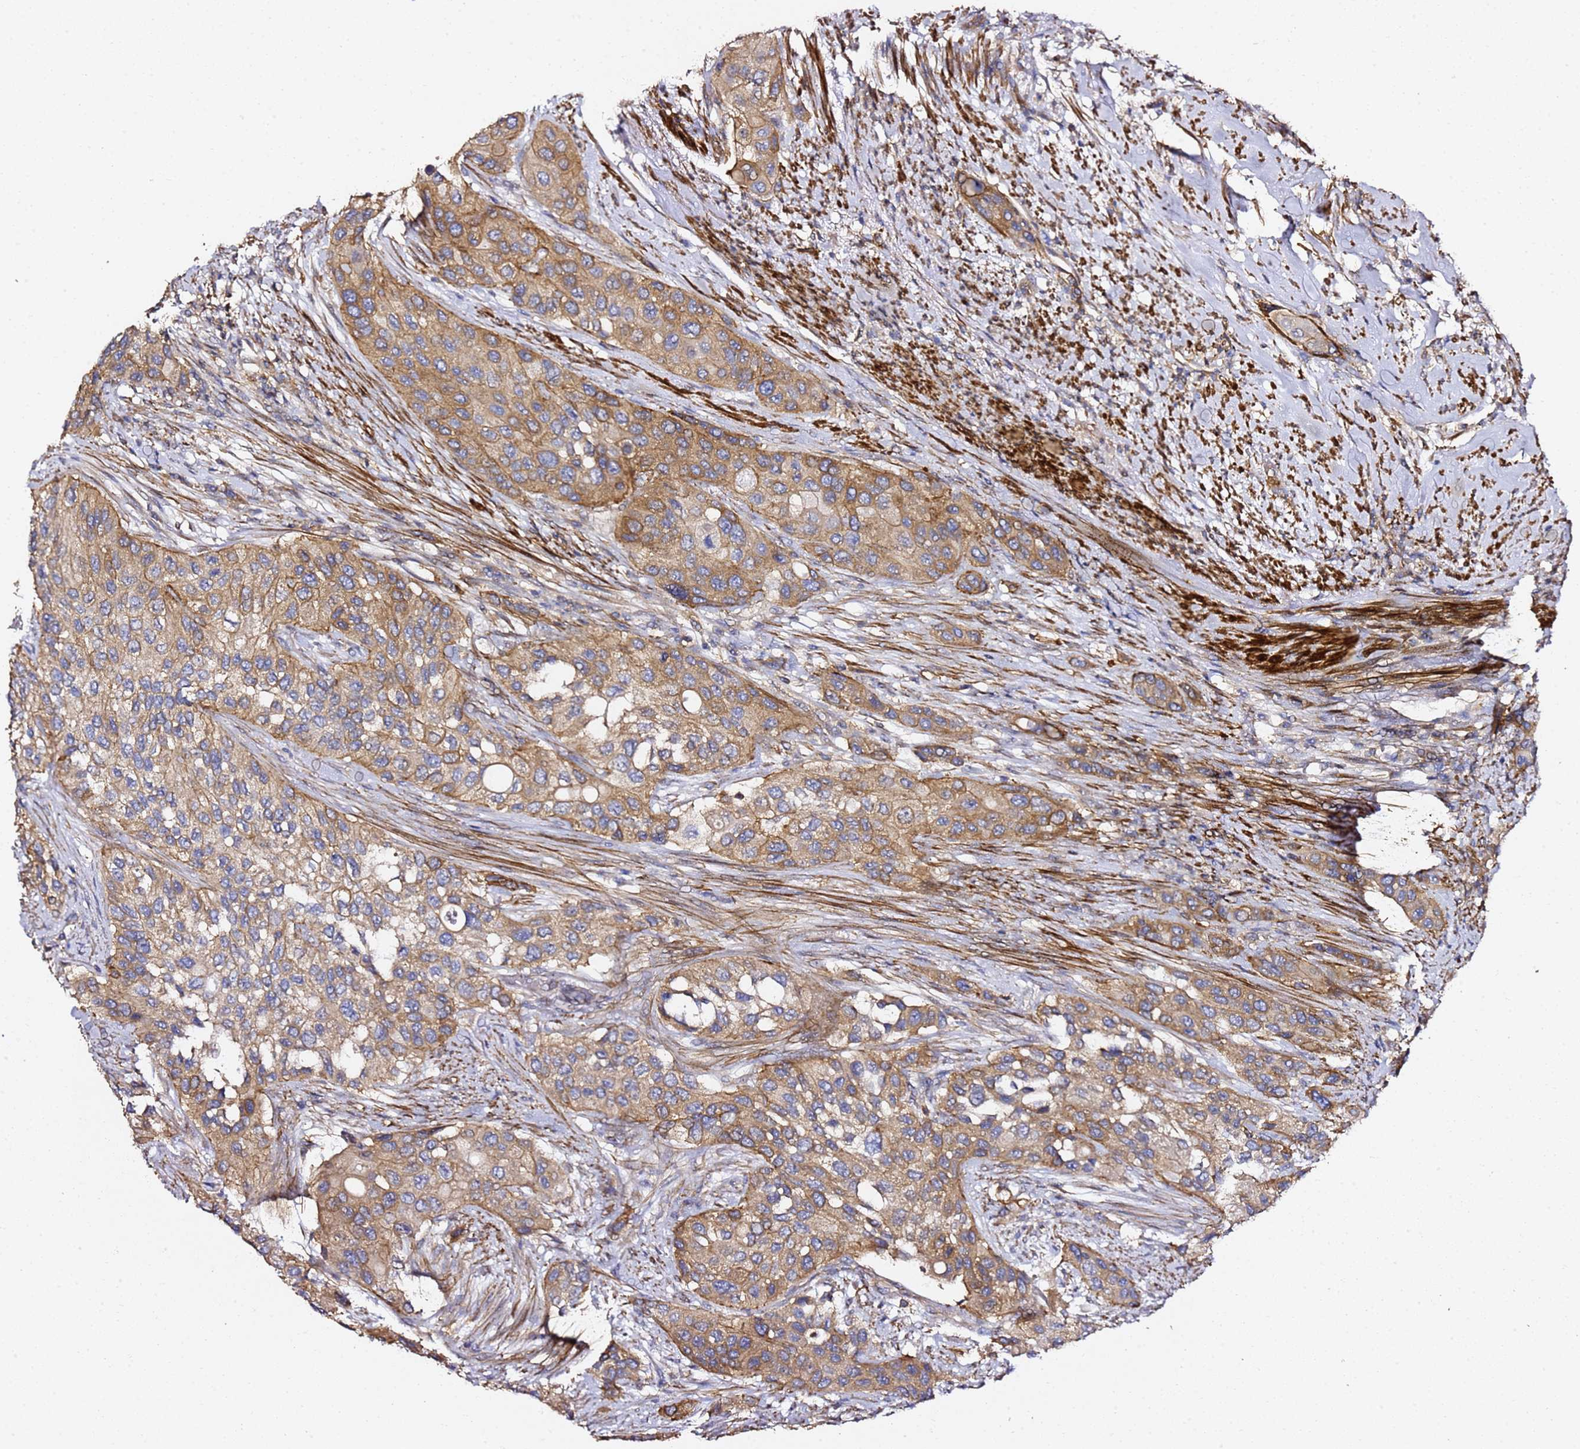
{"staining": {"intensity": "moderate", "quantity": ">75%", "location": "cytoplasmic/membranous"}, "tissue": "urothelial cancer", "cell_type": "Tumor cells", "image_type": "cancer", "snomed": [{"axis": "morphology", "description": "Normal tissue, NOS"}, {"axis": "morphology", "description": "Urothelial carcinoma, High grade"}, {"axis": "topography", "description": "Vascular tissue"}, {"axis": "topography", "description": "Urinary bladder"}], "caption": "Urothelial cancer stained with IHC exhibits moderate cytoplasmic/membranous positivity in about >75% of tumor cells.", "gene": "ZFP36L2", "patient": {"sex": "female", "age": 56}}